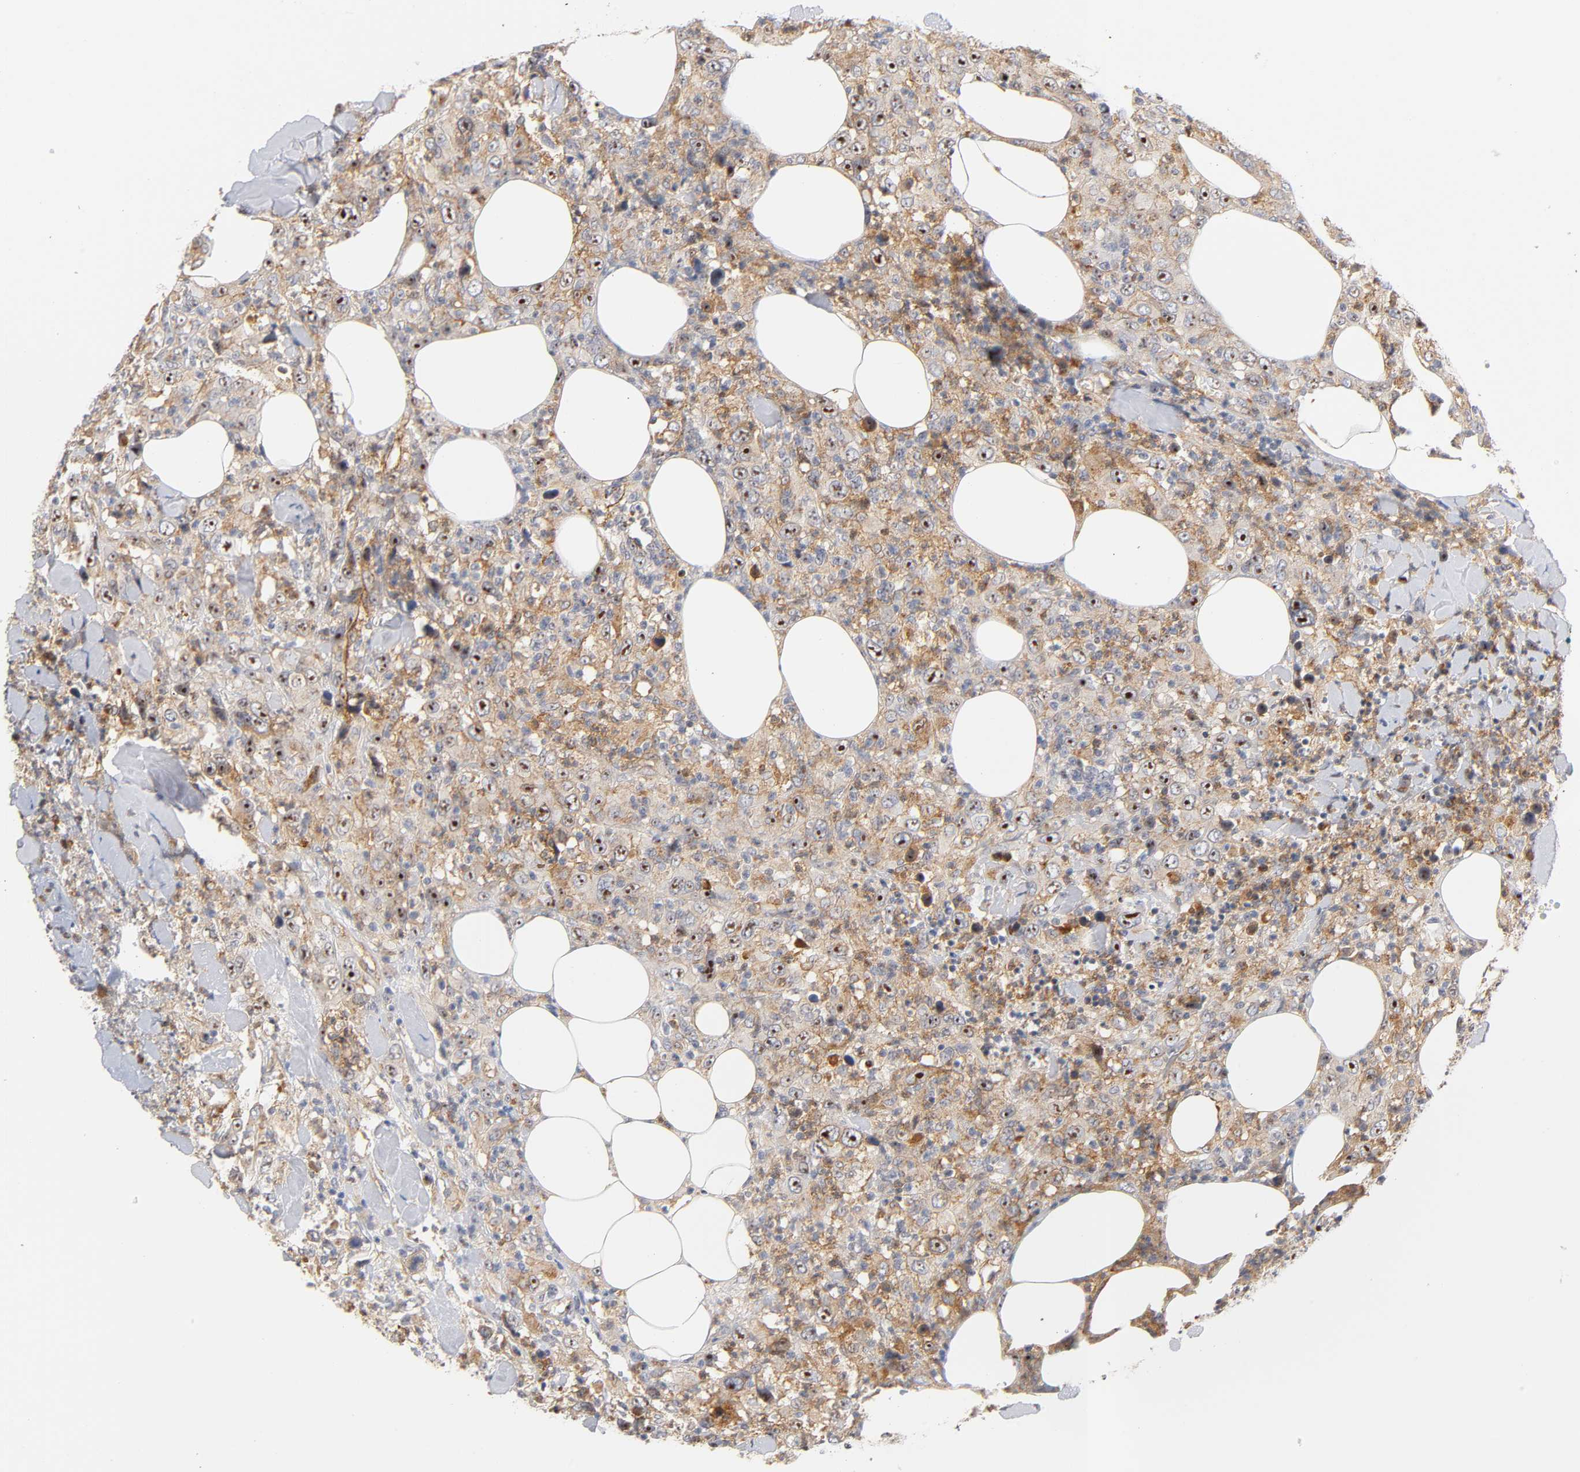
{"staining": {"intensity": "strong", "quantity": ">75%", "location": "cytoplasmic/membranous,nuclear"}, "tissue": "thyroid cancer", "cell_type": "Tumor cells", "image_type": "cancer", "snomed": [{"axis": "morphology", "description": "Carcinoma, NOS"}, {"axis": "topography", "description": "Thyroid gland"}], "caption": "Immunohistochemistry (IHC) histopathology image of neoplastic tissue: human carcinoma (thyroid) stained using immunohistochemistry demonstrates high levels of strong protein expression localized specifically in the cytoplasmic/membranous and nuclear of tumor cells, appearing as a cytoplasmic/membranous and nuclear brown color.", "gene": "PLD1", "patient": {"sex": "female", "age": 77}}